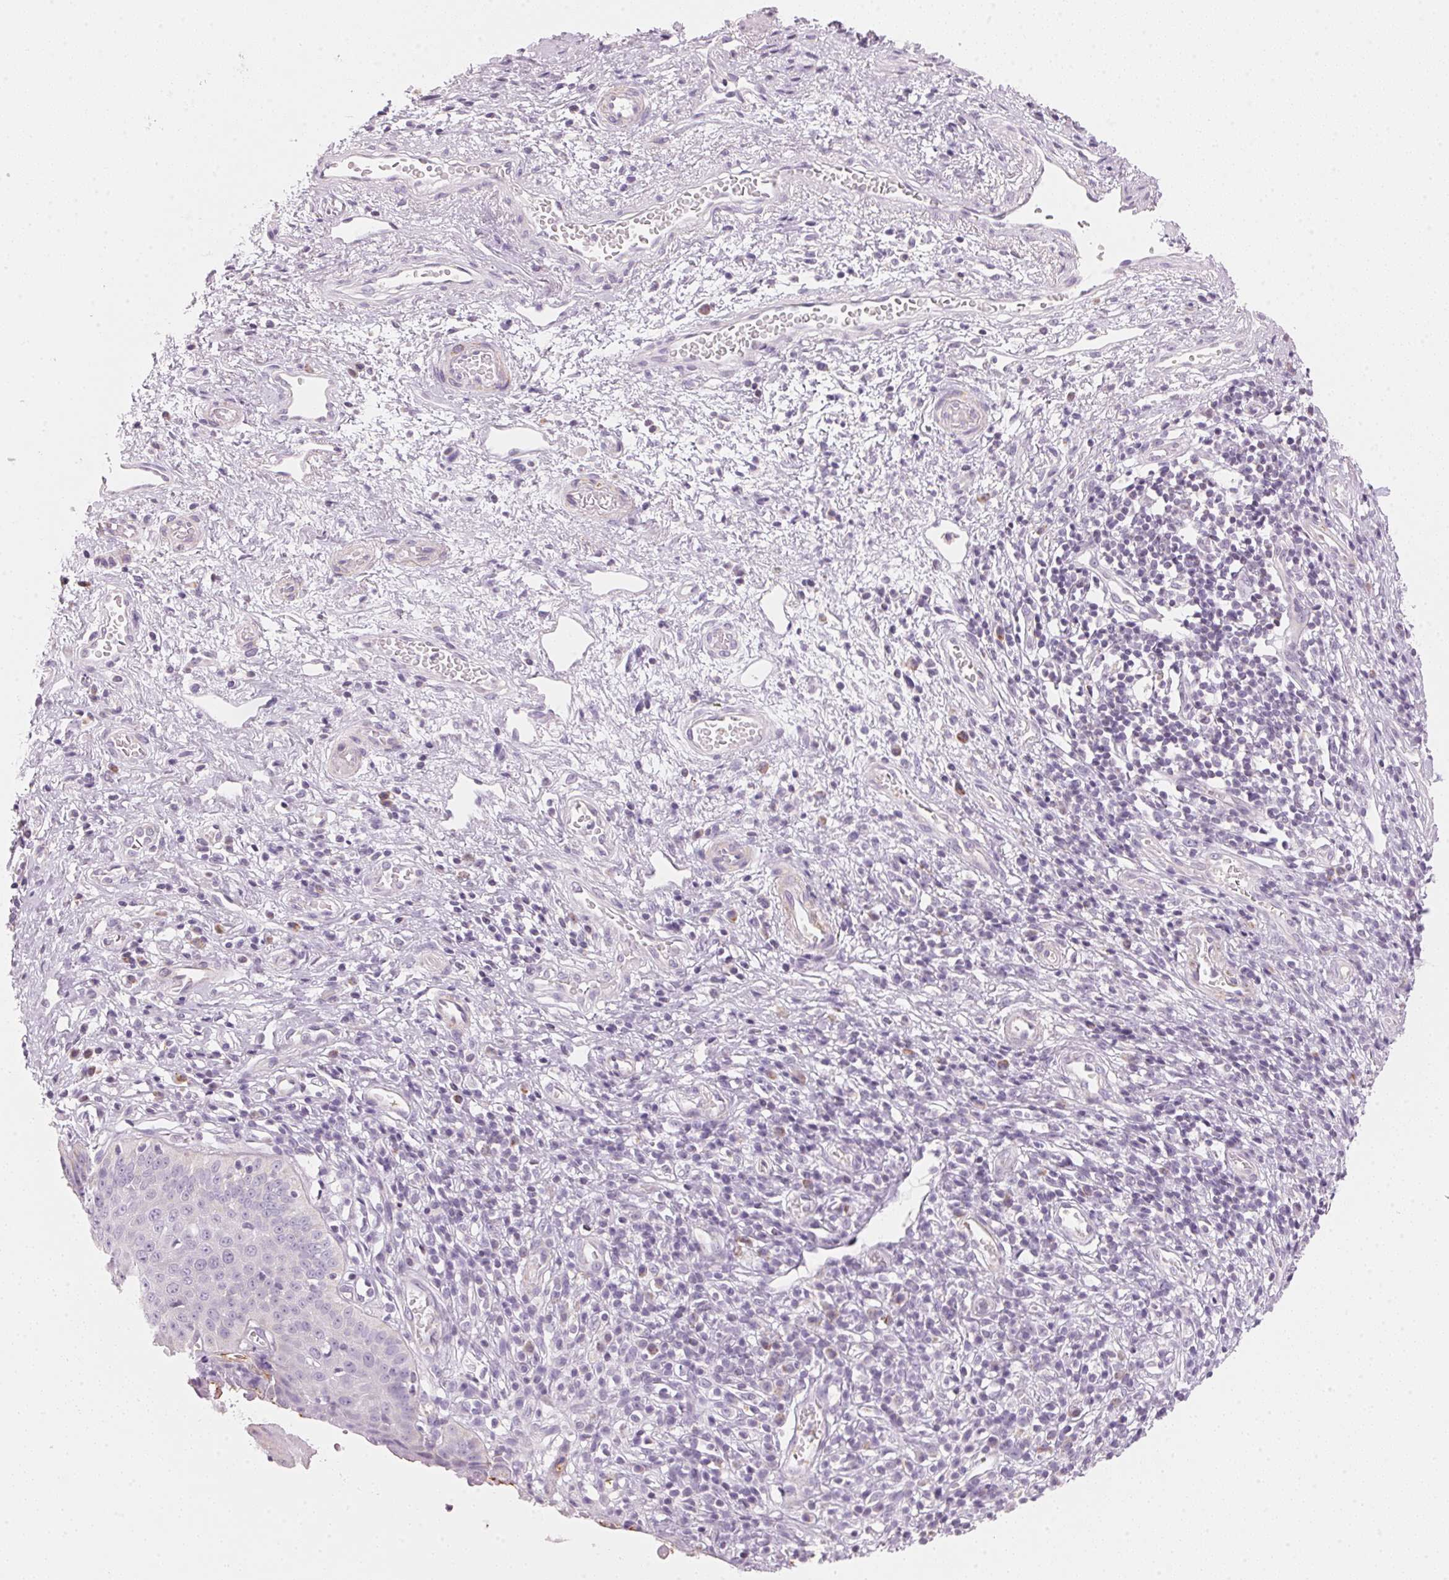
{"staining": {"intensity": "negative", "quantity": "none", "location": "none"}, "tissue": "esophagus", "cell_type": "Squamous epithelial cells", "image_type": "normal", "snomed": [{"axis": "morphology", "description": "Normal tissue, NOS"}, {"axis": "topography", "description": "Esophagus"}], "caption": "DAB immunohistochemical staining of normal esophagus displays no significant positivity in squamous epithelial cells. (Brightfield microscopy of DAB IHC at high magnification).", "gene": "HOXB13", "patient": {"sex": "male", "age": 71}}